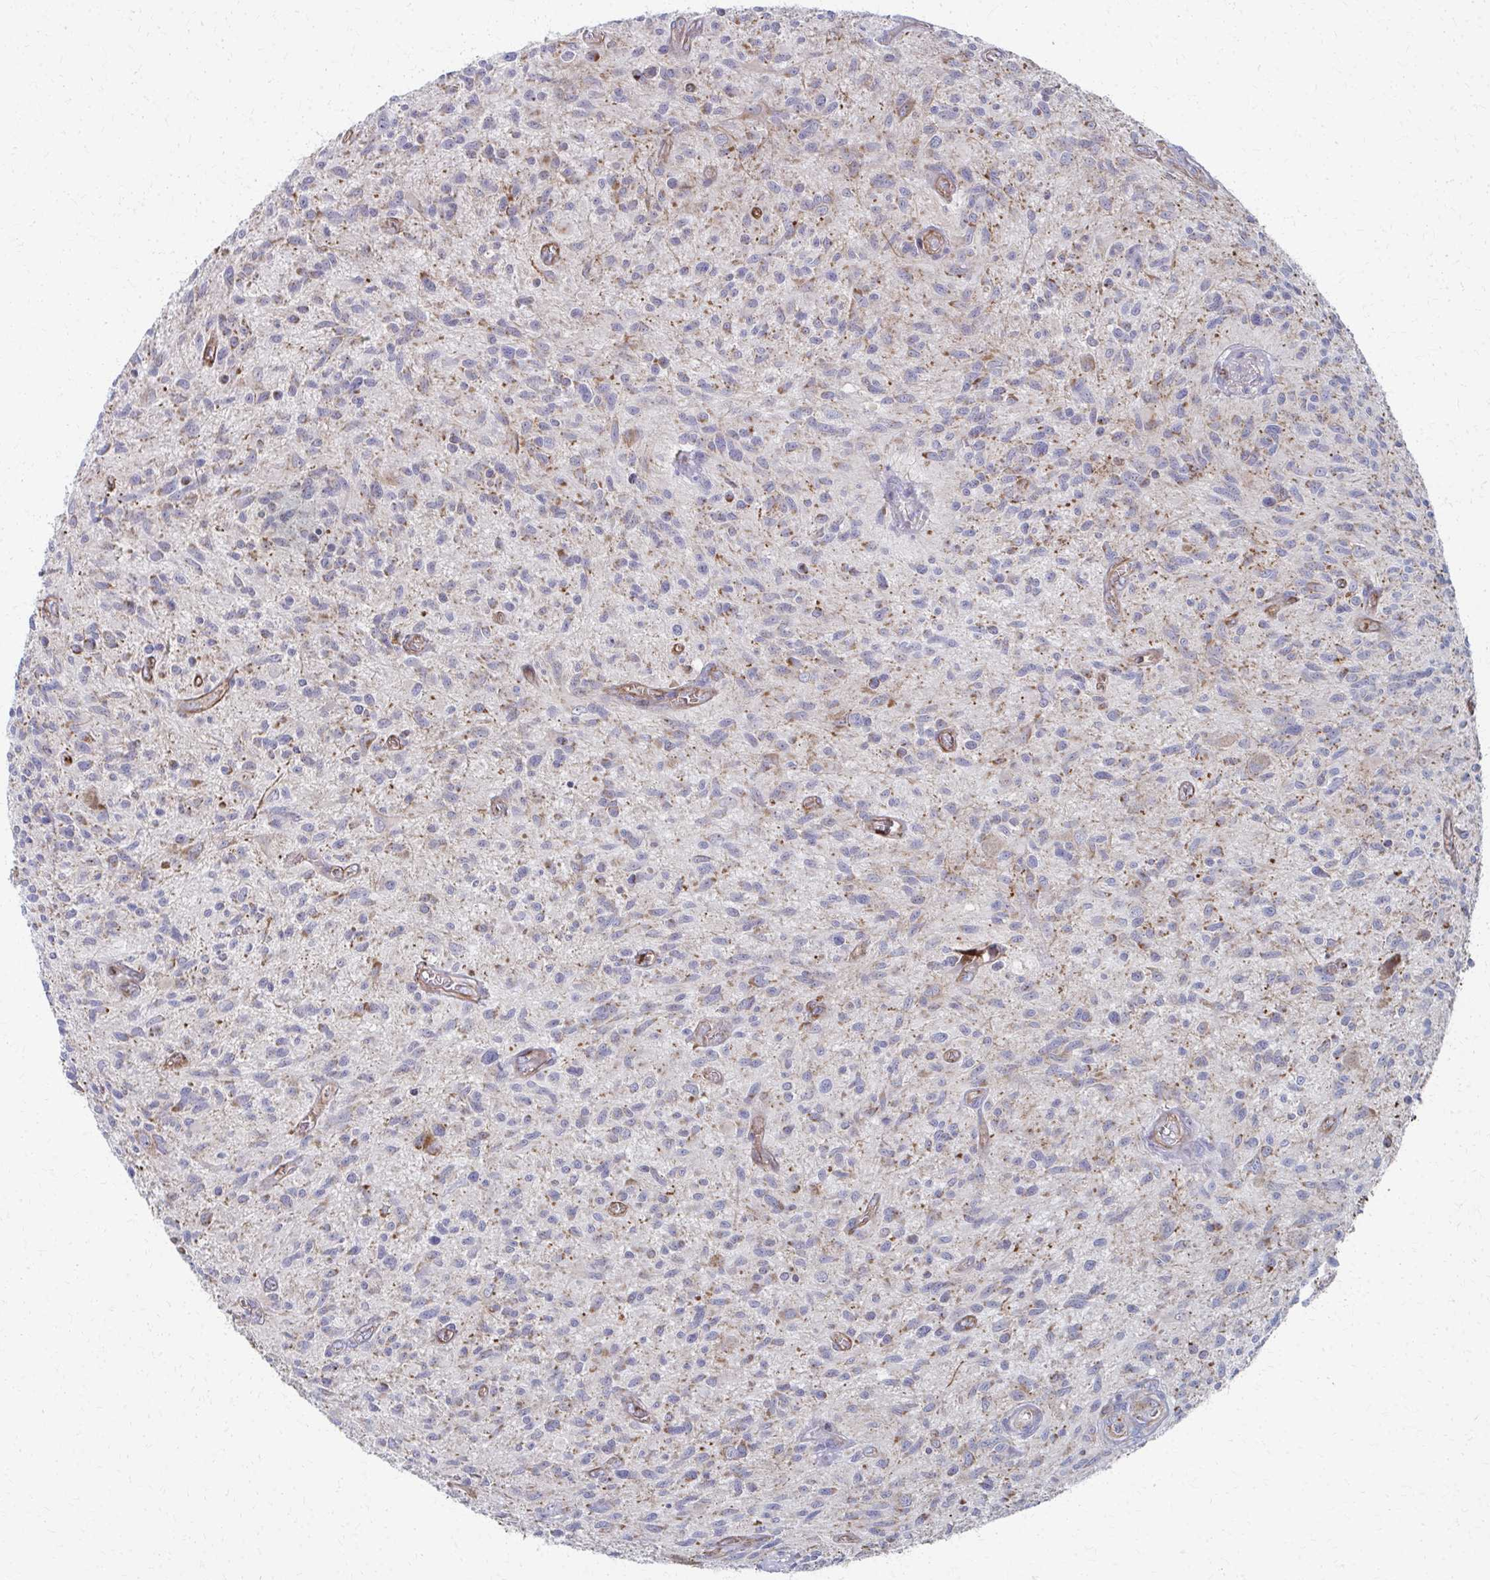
{"staining": {"intensity": "moderate", "quantity": "<25%", "location": "cytoplasmic/membranous"}, "tissue": "glioma", "cell_type": "Tumor cells", "image_type": "cancer", "snomed": [{"axis": "morphology", "description": "Glioma, malignant, High grade"}, {"axis": "topography", "description": "Brain"}], "caption": "IHC (DAB (3,3'-diaminobenzidine)) staining of human malignant glioma (high-grade) shows moderate cytoplasmic/membranous protein positivity in approximately <25% of tumor cells. (DAB (3,3'-diaminobenzidine) = brown stain, brightfield microscopy at high magnification).", "gene": "FAHD1", "patient": {"sex": "male", "age": 75}}